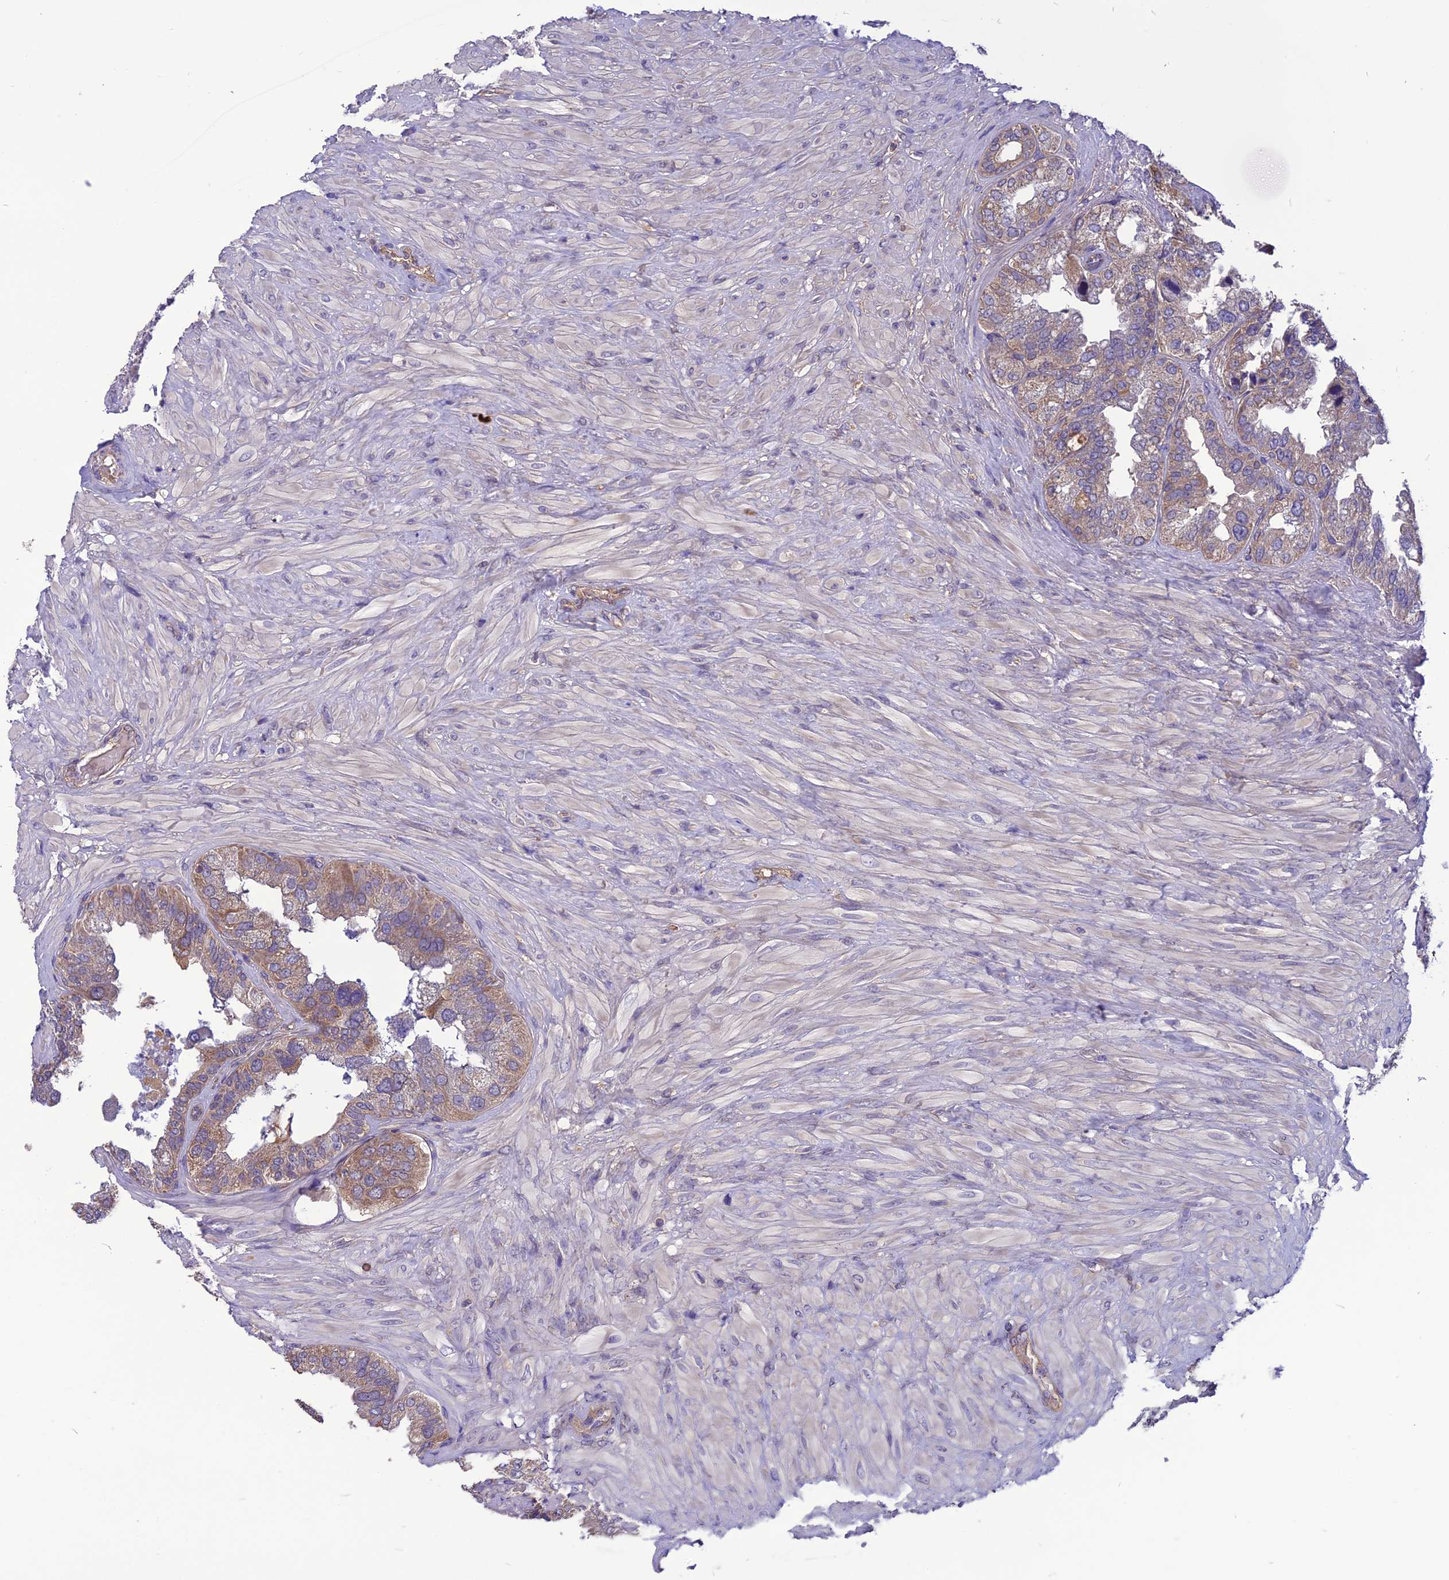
{"staining": {"intensity": "weak", "quantity": ">75%", "location": "cytoplasmic/membranous"}, "tissue": "seminal vesicle", "cell_type": "Glandular cells", "image_type": "normal", "snomed": [{"axis": "morphology", "description": "Normal tissue, NOS"}, {"axis": "topography", "description": "Seminal veicle"}, {"axis": "topography", "description": "Peripheral nerve tissue"}], "caption": "Immunohistochemical staining of benign human seminal vesicle demonstrates weak cytoplasmic/membranous protein positivity in approximately >75% of glandular cells. (DAB (3,3'-diaminobenzidine) = brown stain, brightfield microscopy at high magnification).", "gene": "PSMF1", "patient": {"sex": "male", "age": 63}}